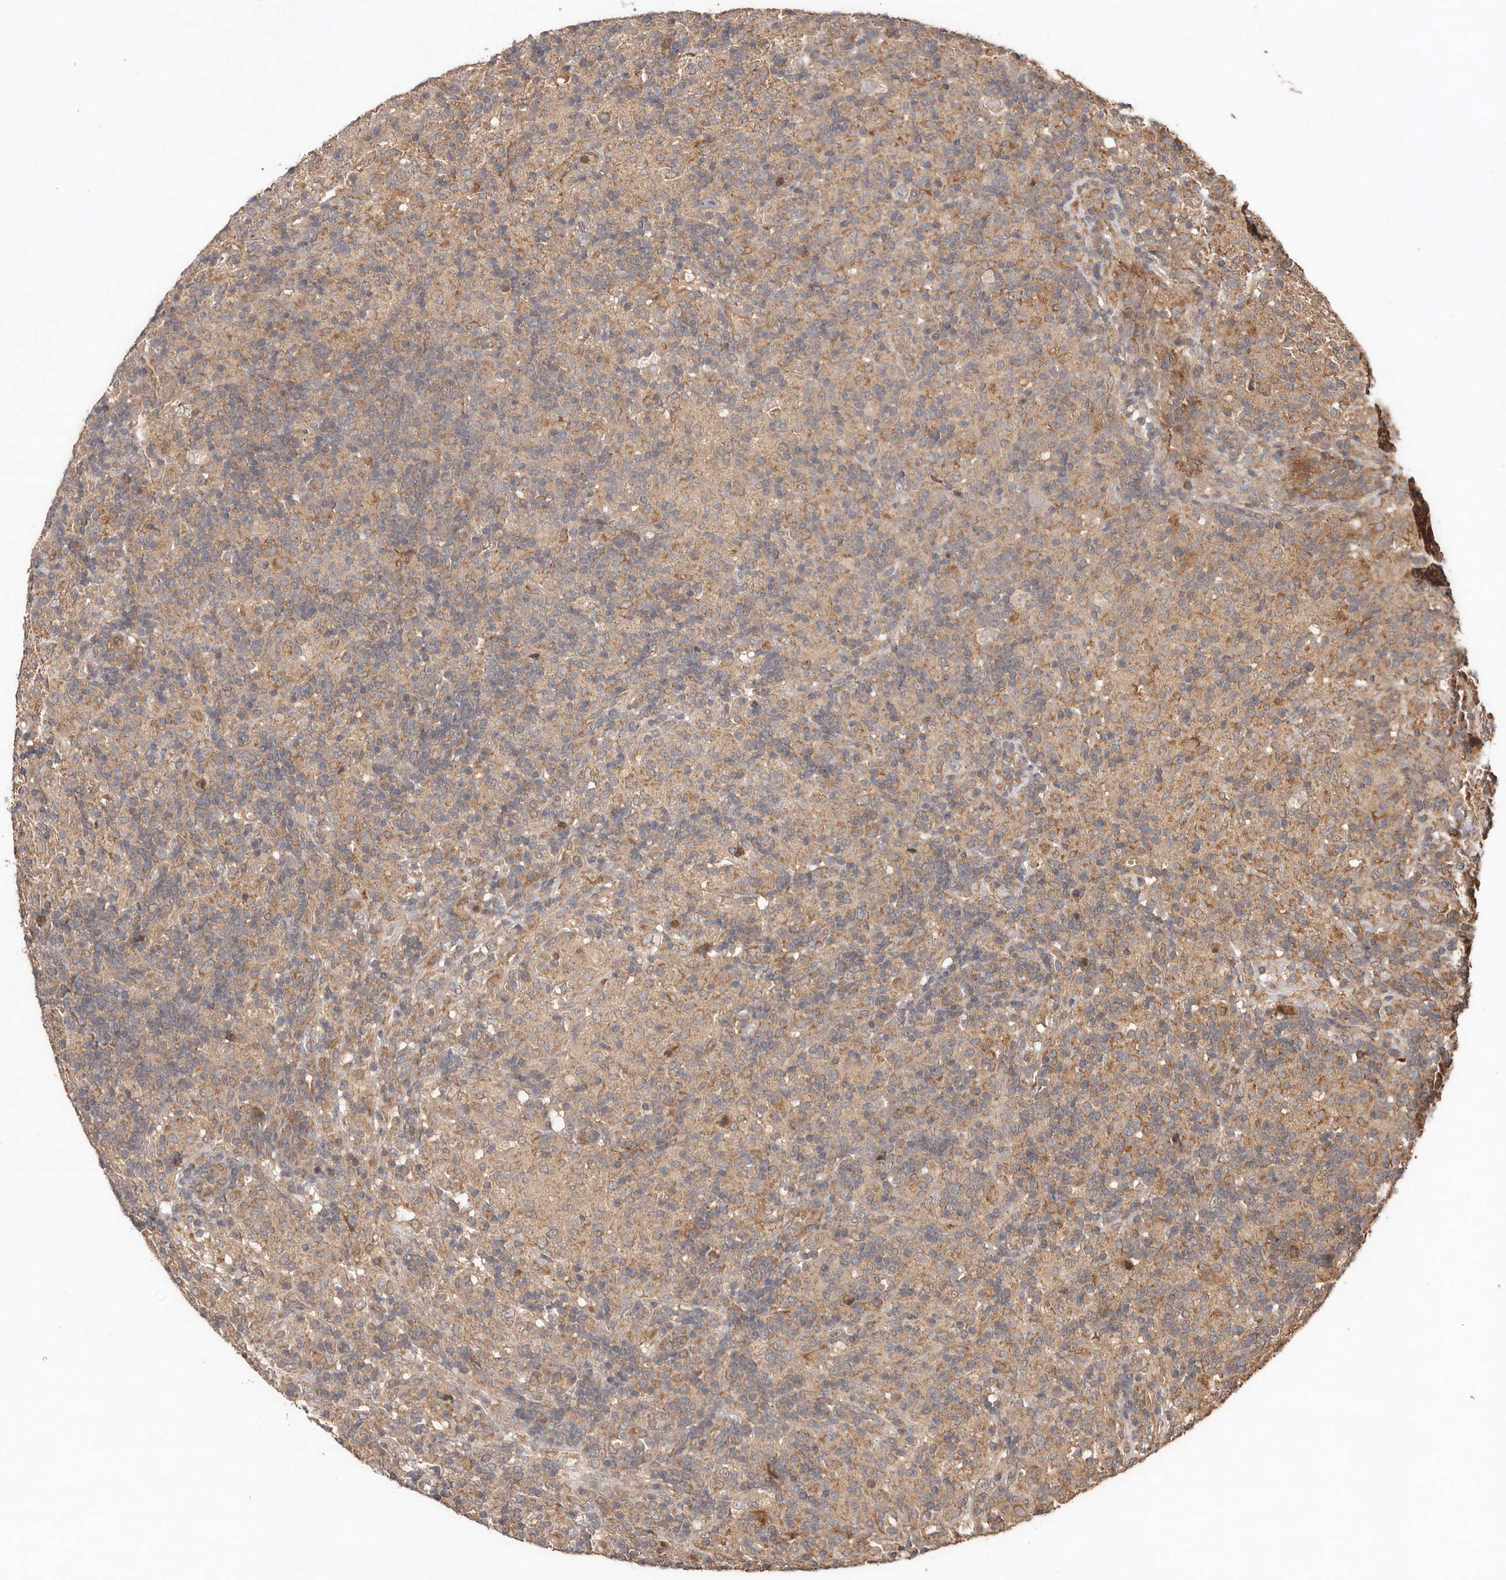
{"staining": {"intensity": "negative", "quantity": "none", "location": "none"}, "tissue": "lymphoma", "cell_type": "Tumor cells", "image_type": "cancer", "snomed": [{"axis": "morphology", "description": "Hodgkin's disease, NOS"}, {"axis": "topography", "description": "Lymph node"}], "caption": "Image shows no significant protein expression in tumor cells of lymphoma.", "gene": "RWDD1", "patient": {"sex": "male", "age": 70}}